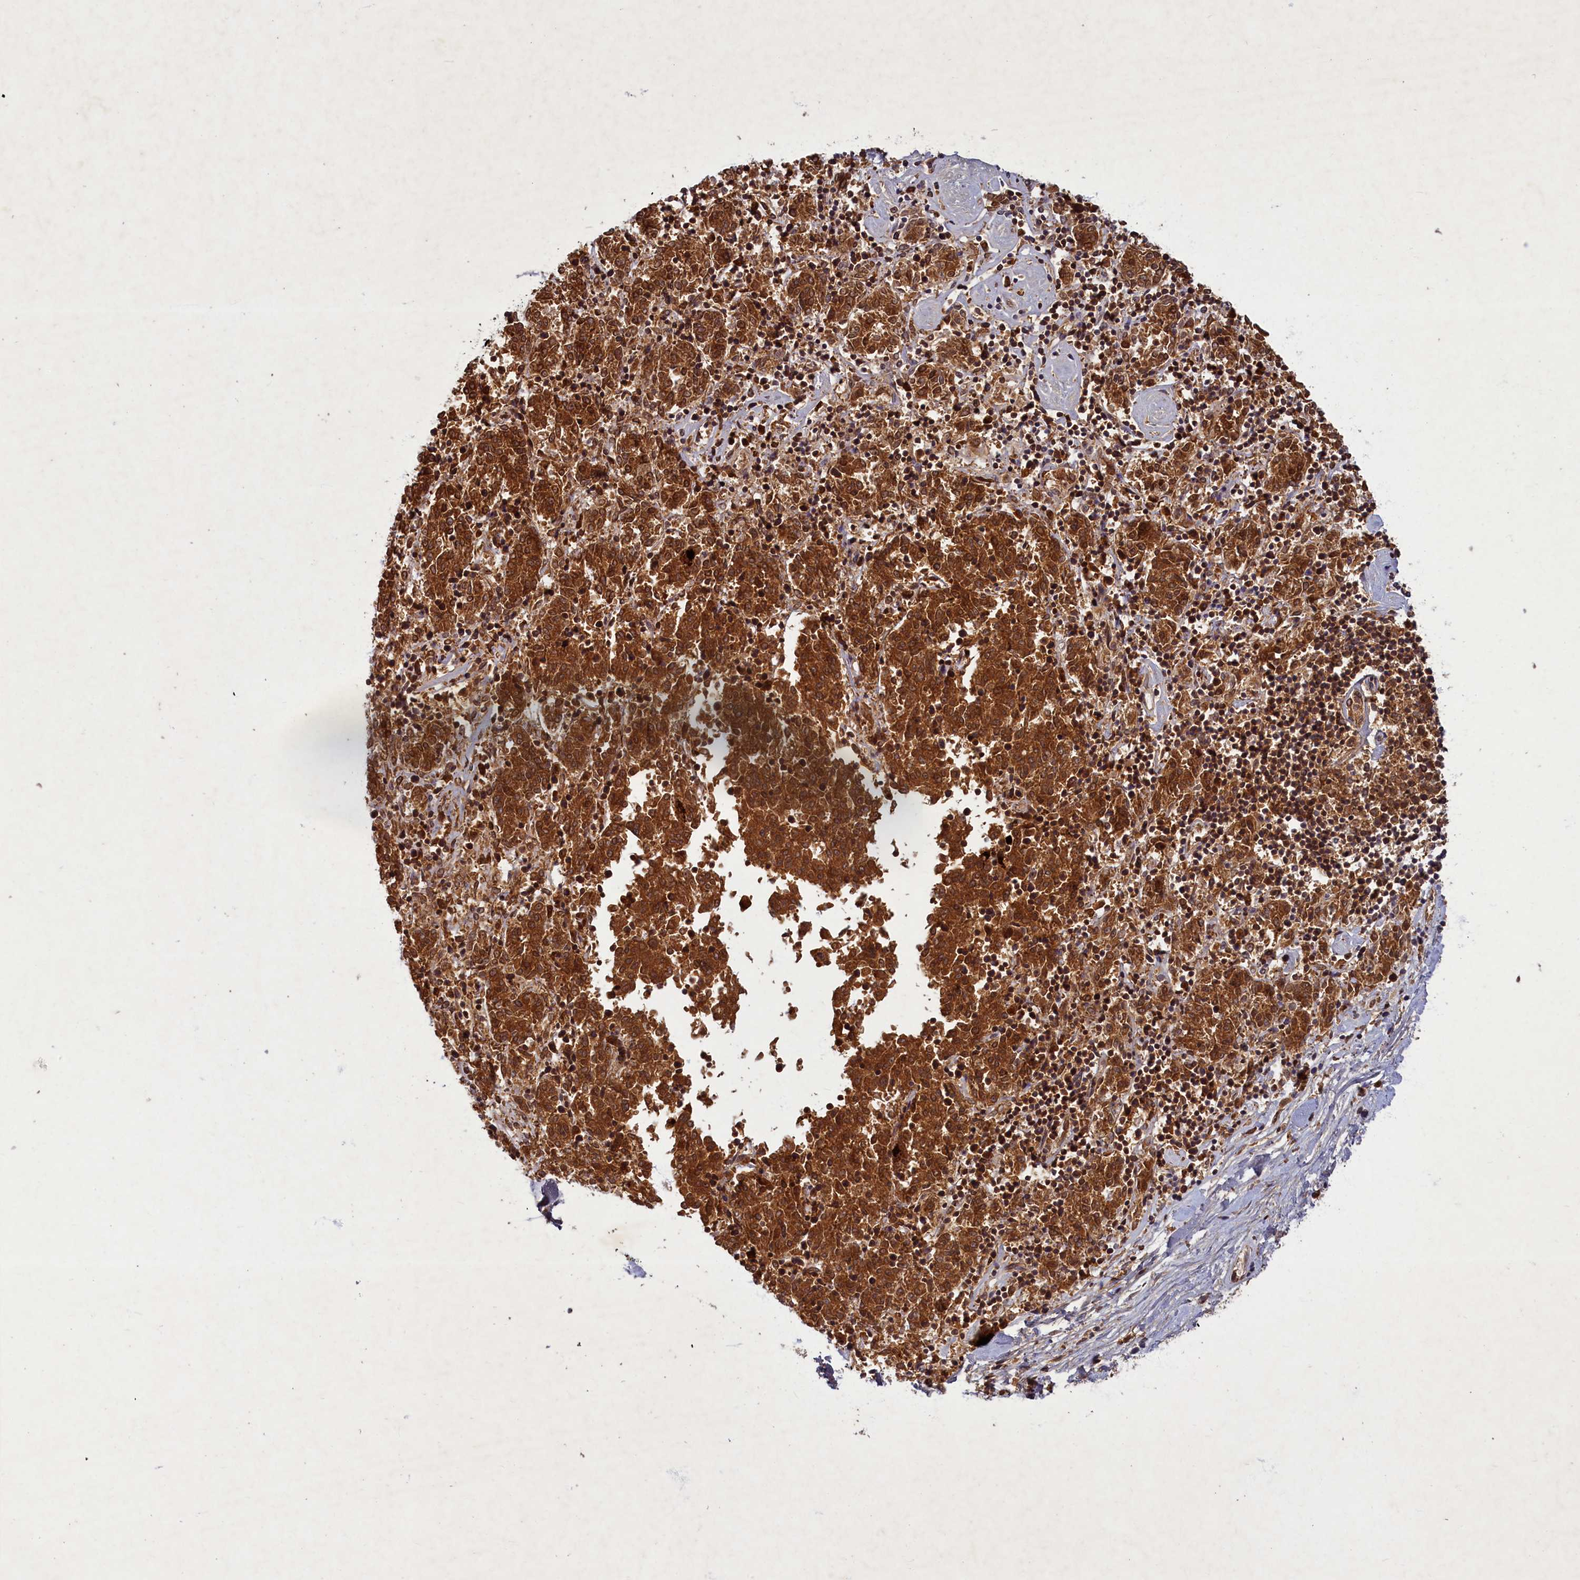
{"staining": {"intensity": "strong", "quantity": ">75%", "location": "cytoplasmic/membranous"}, "tissue": "melanoma", "cell_type": "Tumor cells", "image_type": "cancer", "snomed": [{"axis": "morphology", "description": "Malignant melanoma, NOS"}, {"axis": "topography", "description": "Skin"}], "caption": "Human melanoma stained with a brown dye demonstrates strong cytoplasmic/membranous positive expression in approximately >75% of tumor cells.", "gene": "BICD1", "patient": {"sex": "female", "age": 72}}